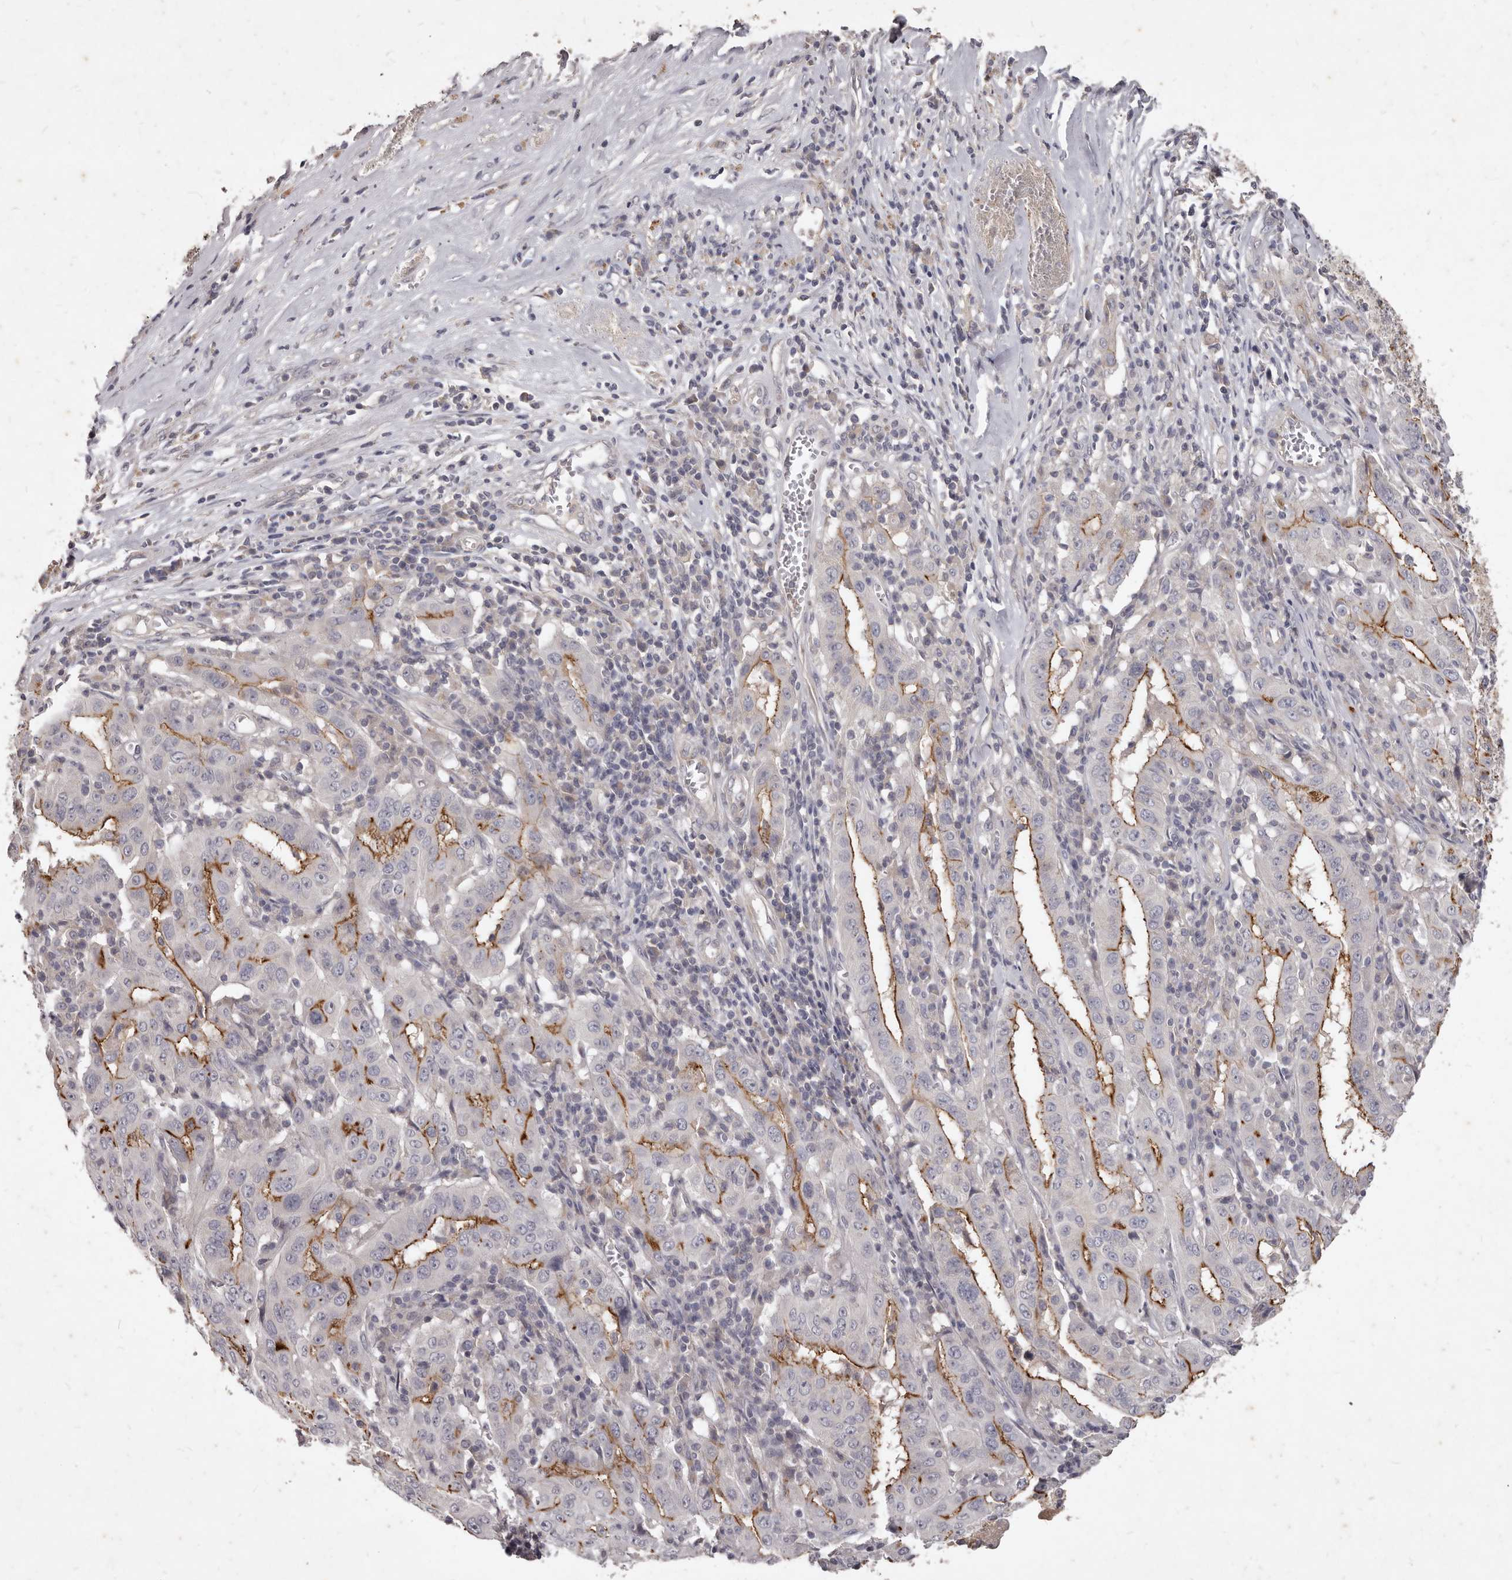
{"staining": {"intensity": "strong", "quantity": "25%-75%", "location": "cytoplasmic/membranous"}, "tissue": "pancreatic cancer", "cell_type": "Tumor cells", "image_type": "cancer", "snomed": [{"axis": "morphology", "description": "Adenocarcinoma, NOS"}, {"axis": "topography", "description": "Pancreas"}], "caption": "Pancreatic cancer (adenocarcinoma) stained for a protein displays strong cytoplasmic/membranous positivity in tumor cells. (DAB (3,3'-diaminobenzidine) IHC with brightfield microscopy, high magnification).", "gene": "GPRC5C", "patient": {"sex": "male", "age": 63}}